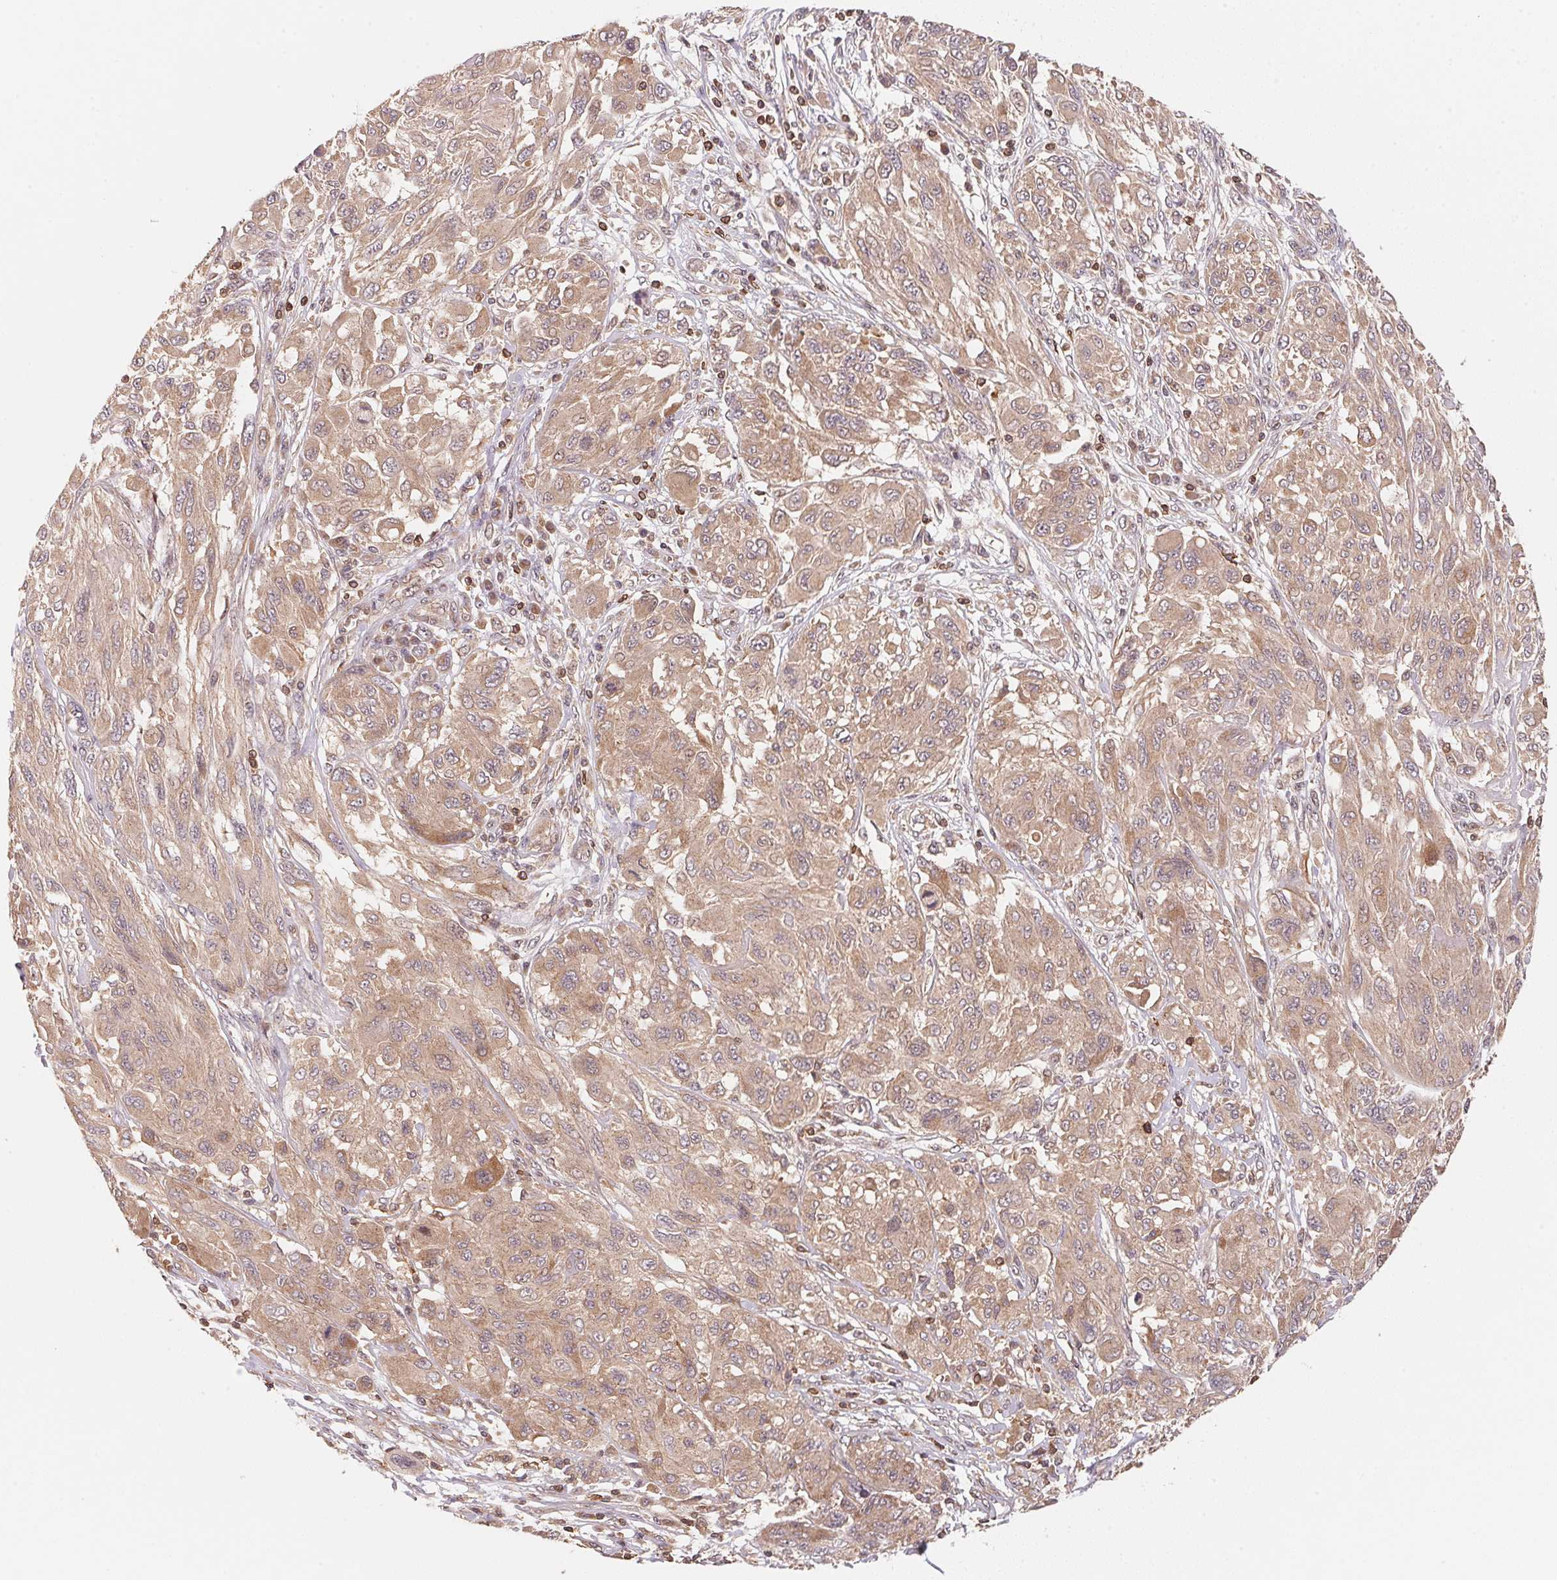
{"staining": {"intensity": "weak", "quantity": ">75%", "location": "cytoplasmic/membranous"}, "tissue": "melanoma", "cell_type": "Tumor cells", "image_type": "cancer", "snomed": [{"axis": "morphology", "description": "Malignant melanoma, NOS"}, {"axis": "topography", "description": "Skin"}], "caption": "An IHC photomicrograph of tumor tissue is shown. Protein staining in brown highlights weak cytoplasmic/membranous positivity in malignant melanoma within tumor cells.", "gene": "CCDC102B", "patient": {"sex": "female", "age": 91}}